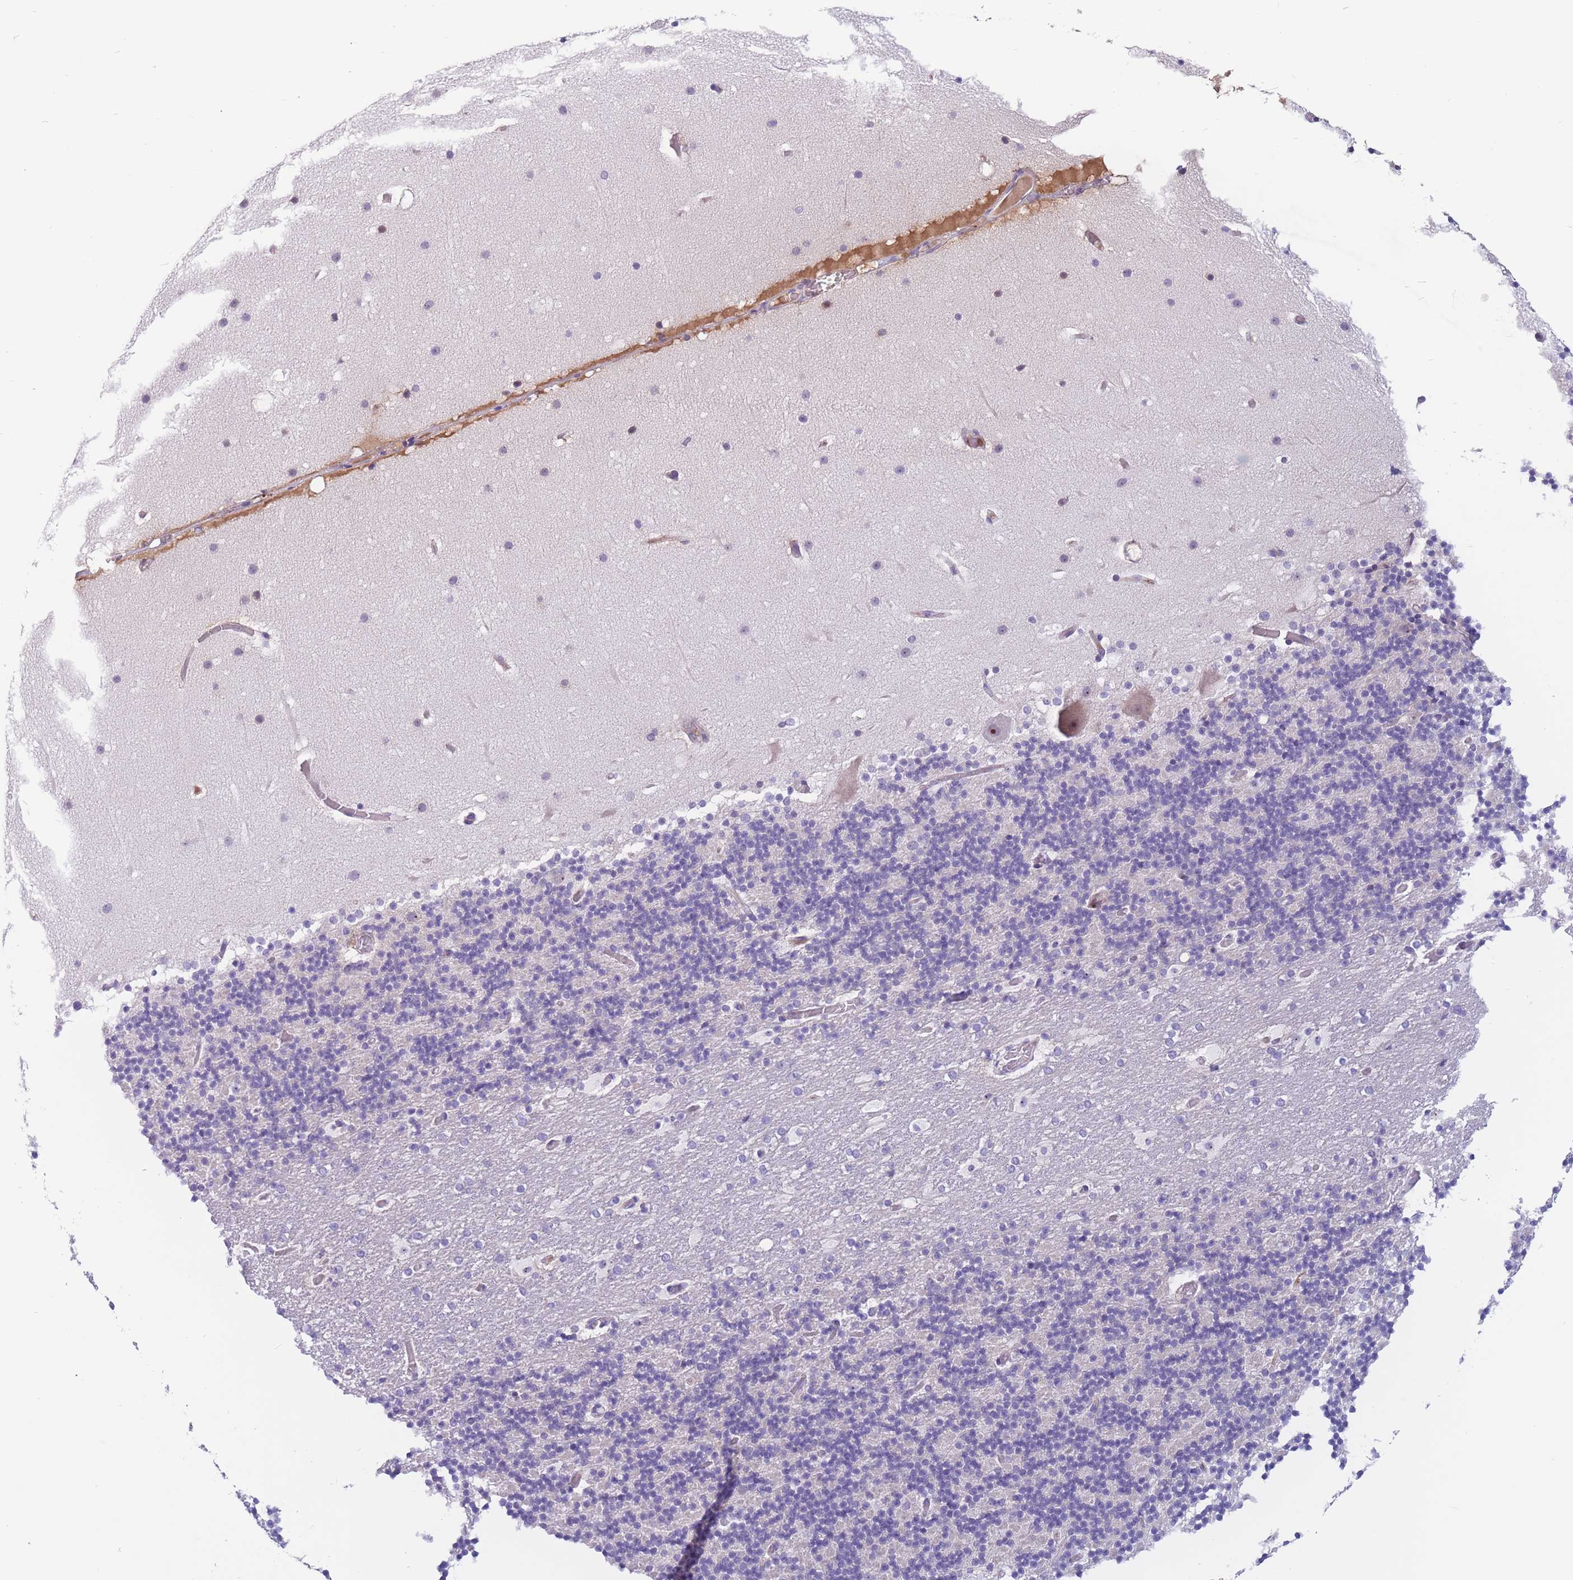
{"staining": {"intensity": "negative", "quantity": "none", "location": "none"}, "tissue": "cerebellum", "cell_type": "Cells in granular layer", "image_type": "normal", "snomed": [{"axis": "morphology", "description": "Normal tissue, NOS"}, {"axis": "topography", "description": "Cerebellum"}], "caption": "IHC micrograph of benign cerebellum: human cerebellum stained with DAB reveals no significant protein staining in cells in granular layer.", "gene": "BOP1", "patient": {"sex": "male", "age": 57}}